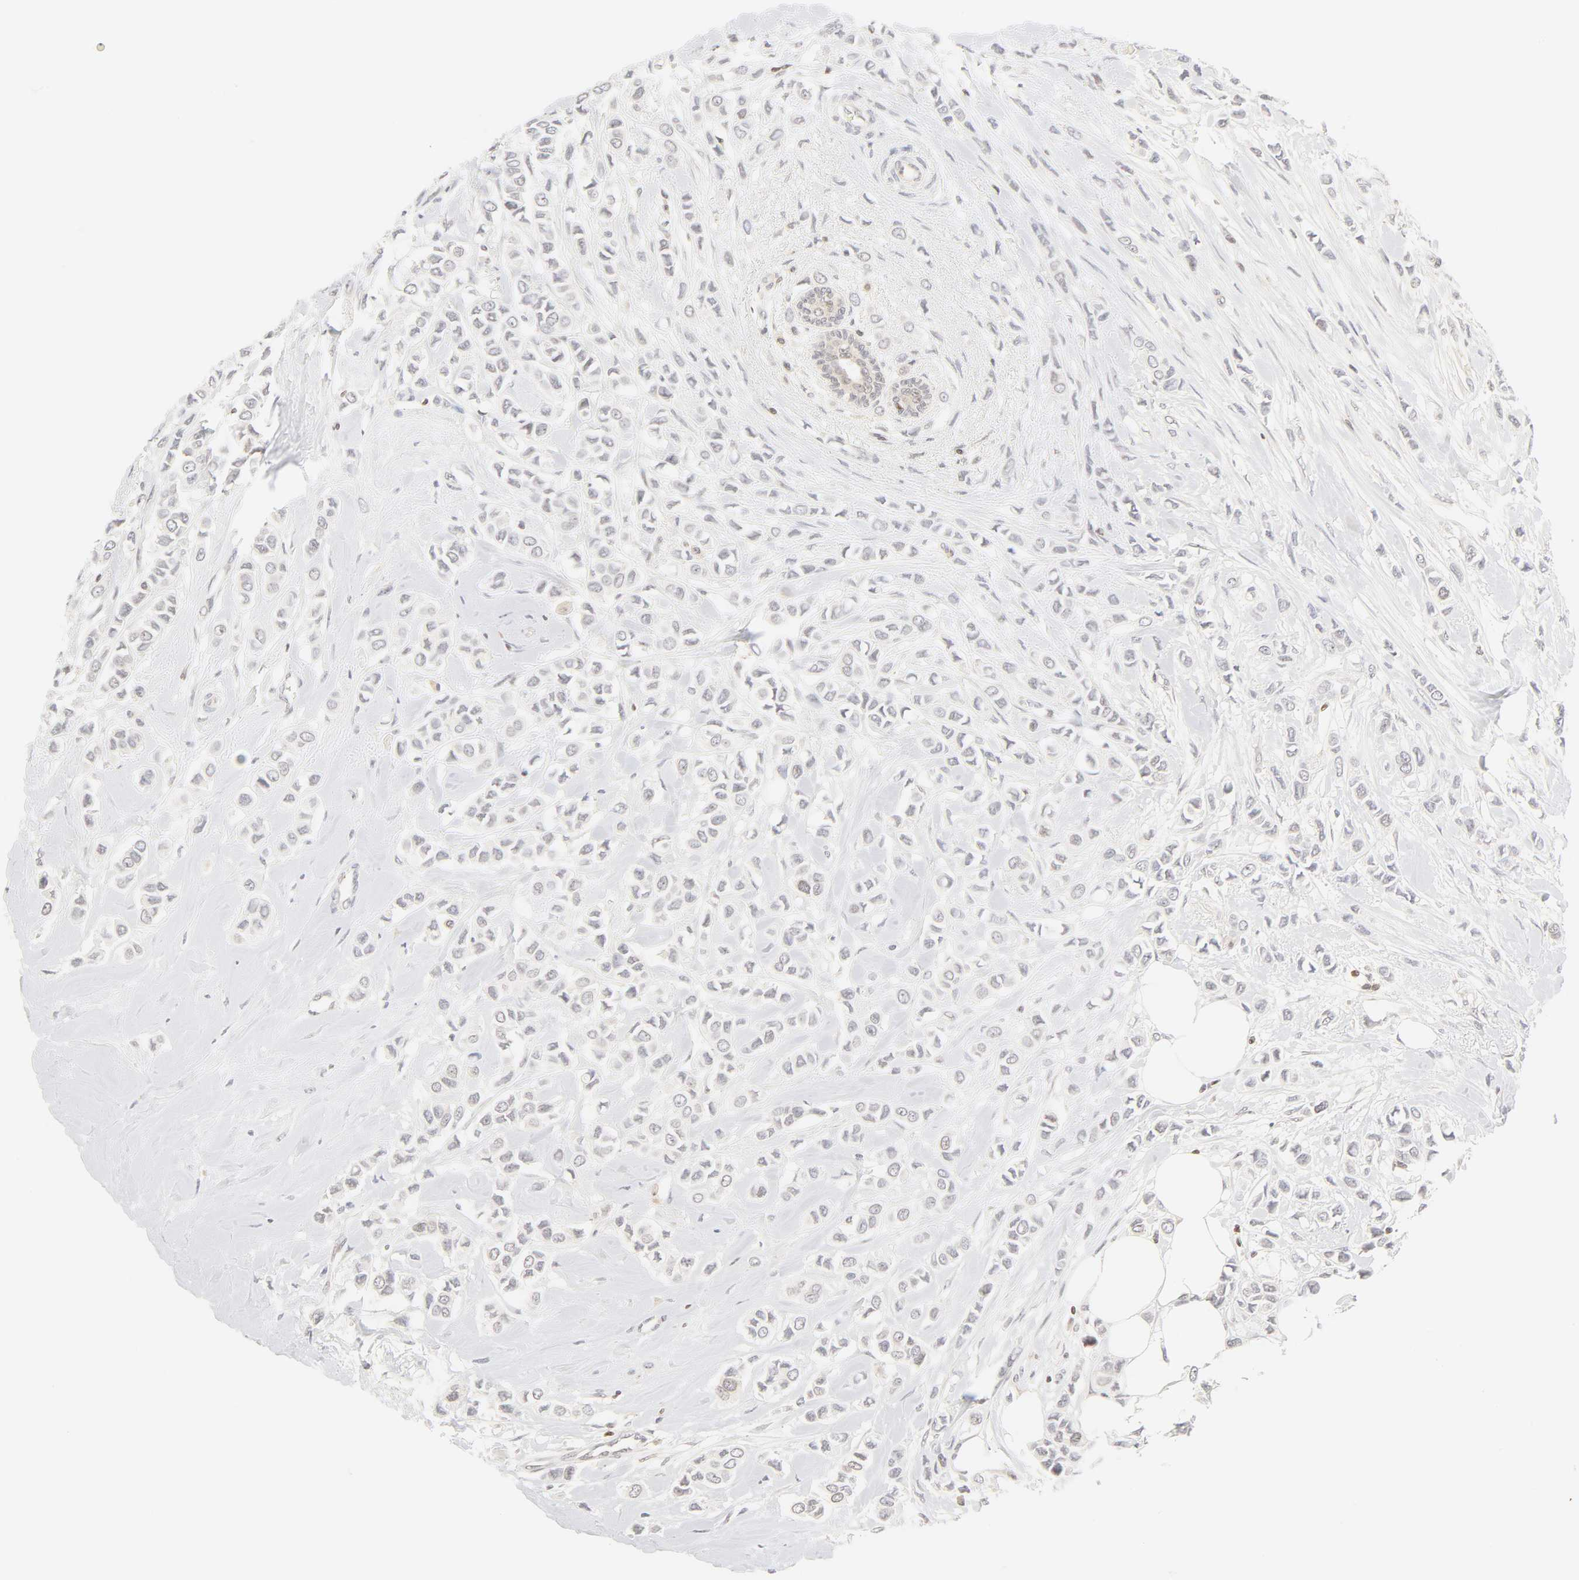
{"staining": {"intensity": "negative", "quantity": "none", "location": "none"}, "tissue": "breast cancer", "cell_type": "Tumor cells", "image_type": "cancer", "snomed": [{"axis": "morphology", "description": "Lobular carcinoma"}, {"axis": "topography", "description": "Breast"}], "caption": "This image is of breast cancer stained with immunohistochemistry (IHC) to label a protein in brown with the nuclei are counter-stained blue. There is no positivity in tumor cells. Nuclei are stained in blue.", "gene": "KIF2A", "patient": {"sex": "female", "age": 51}}